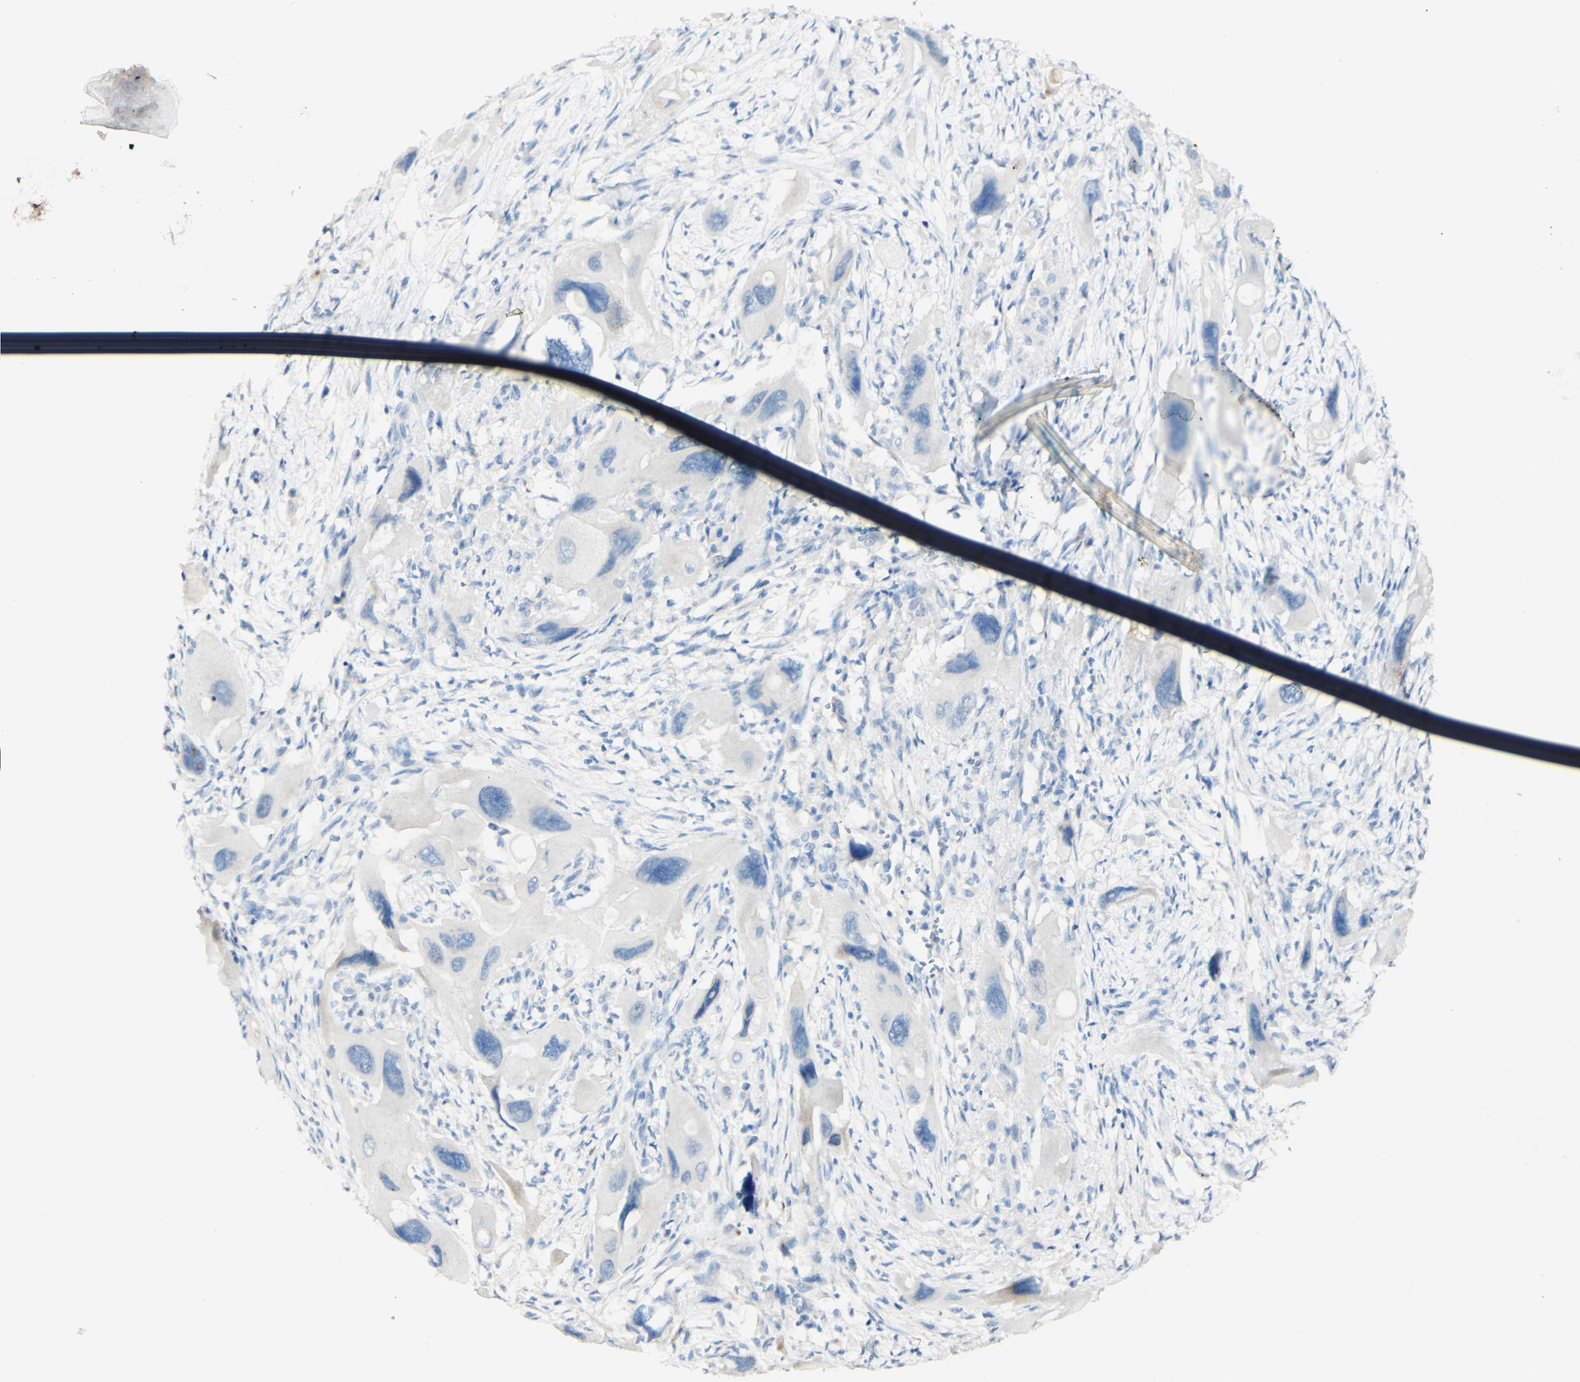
{"staining": {"intensity": "negative", "quantity": "none", "location": "none"}, "tissue": "pancreatic cancer", "cell_type": "Tumor cells", "image_type": "cancer", "snomed": [{"axis": "morphology", "description": "Adenocarcinoma, NOS"}, {"axis": "topography", "description": "Pancreas"}], "caption": "Immunohistochemical staining of human pancreatic adenocarcinoma demonstrates no significant expression in tumor cells.", "gene": "FGF4", "patient": {"sex": "male", "age": 73}}